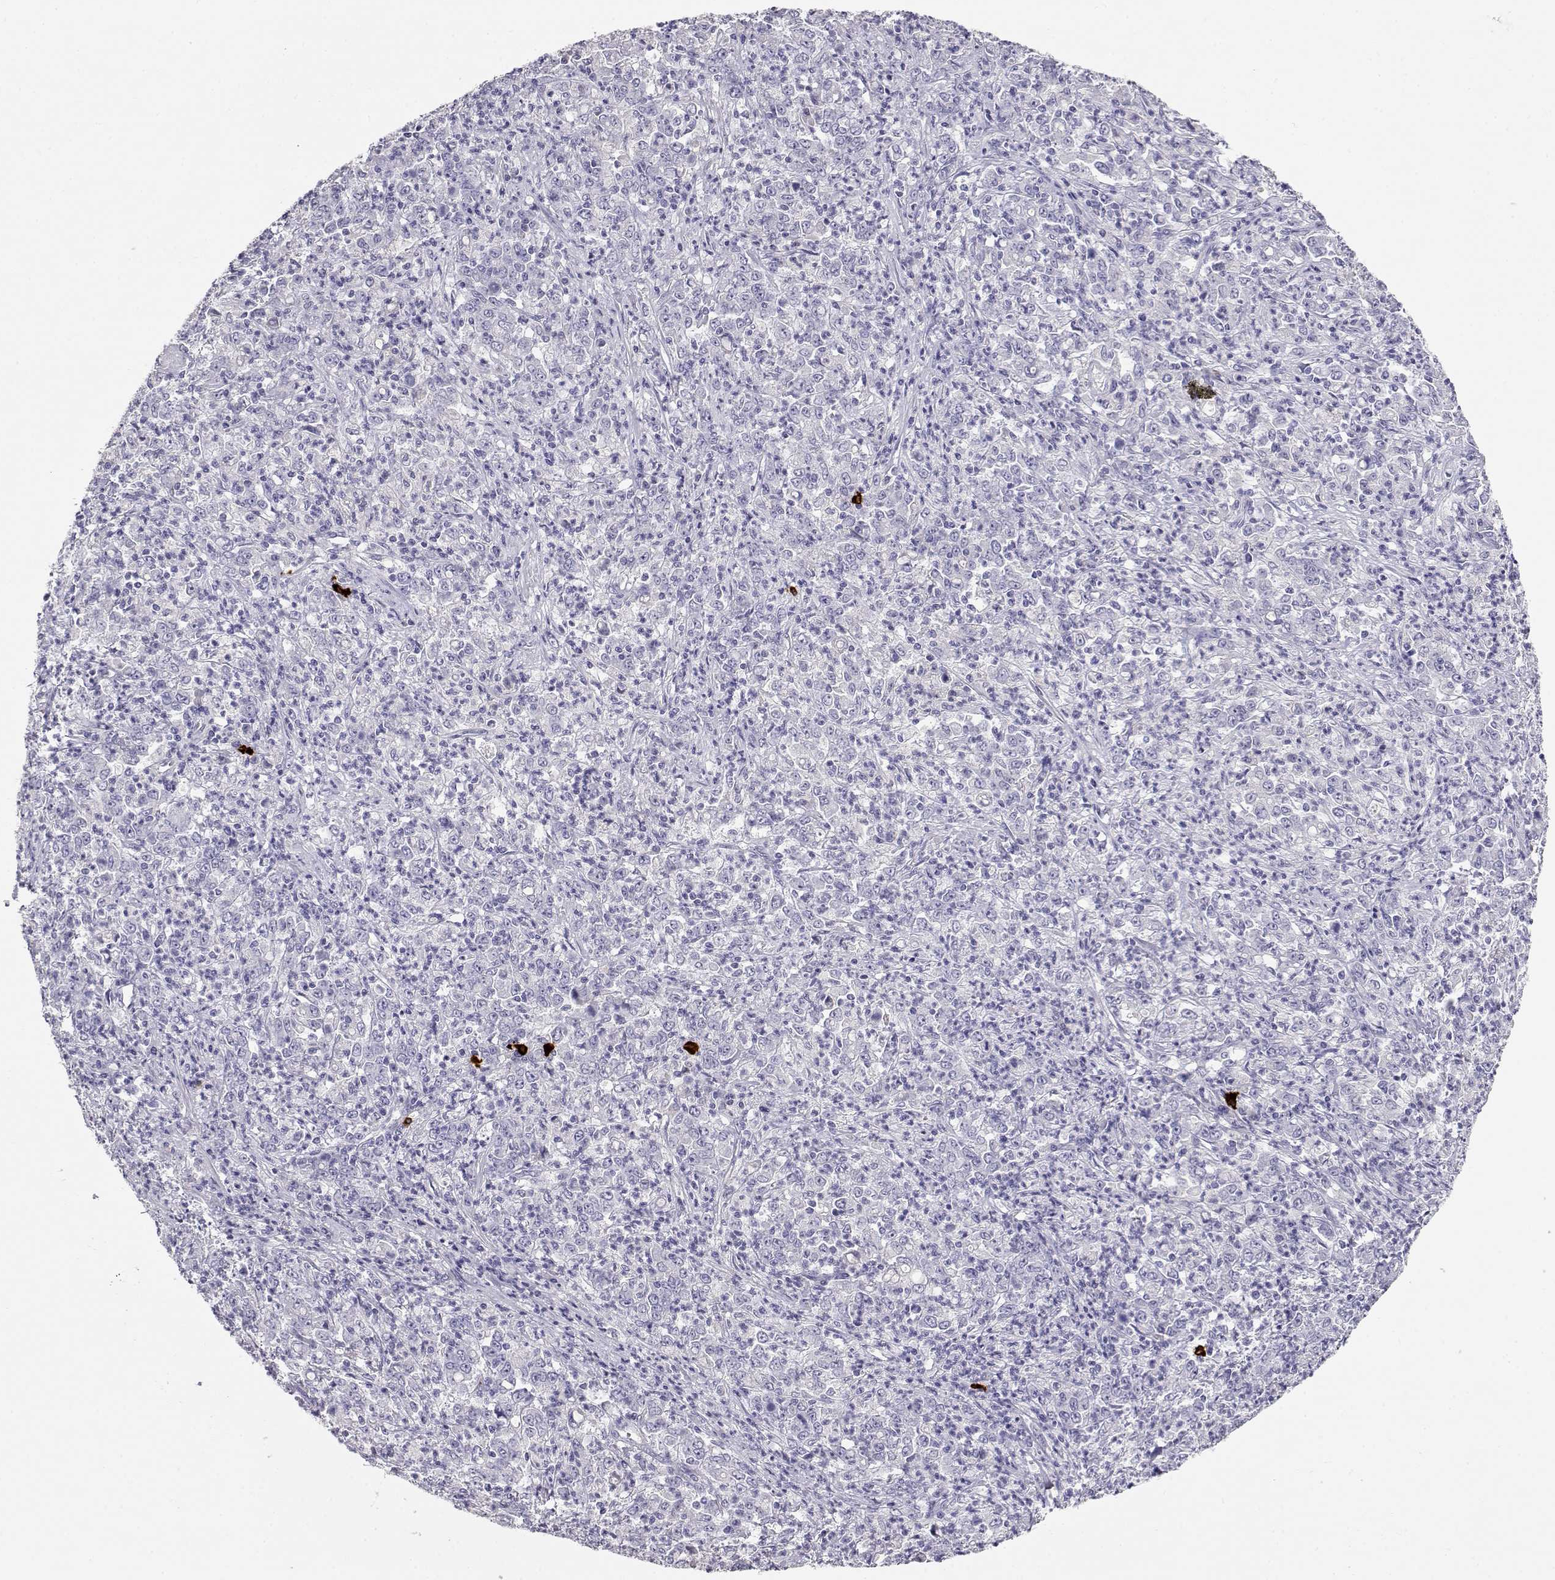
{"staining": {"intensity": "negative", "quantity": "none", "location": "none"}, "tissue": "stomach cancer", "cell_type": "Tumor cells", "image_type": "cancer", "snomed": [{"axis": "morphology", "description": "Adenocarcinoma, NOS"}, {"axis": "topography", "description": "Stomach, lower"}], "caption": "This is an immunohistochemistry (IHC) histopathology image of adenocarcinoma (stomach). There is no positivity in tumor cells.", "gene": "GPR174", "patient": {"sex": "female", "age": 71}}